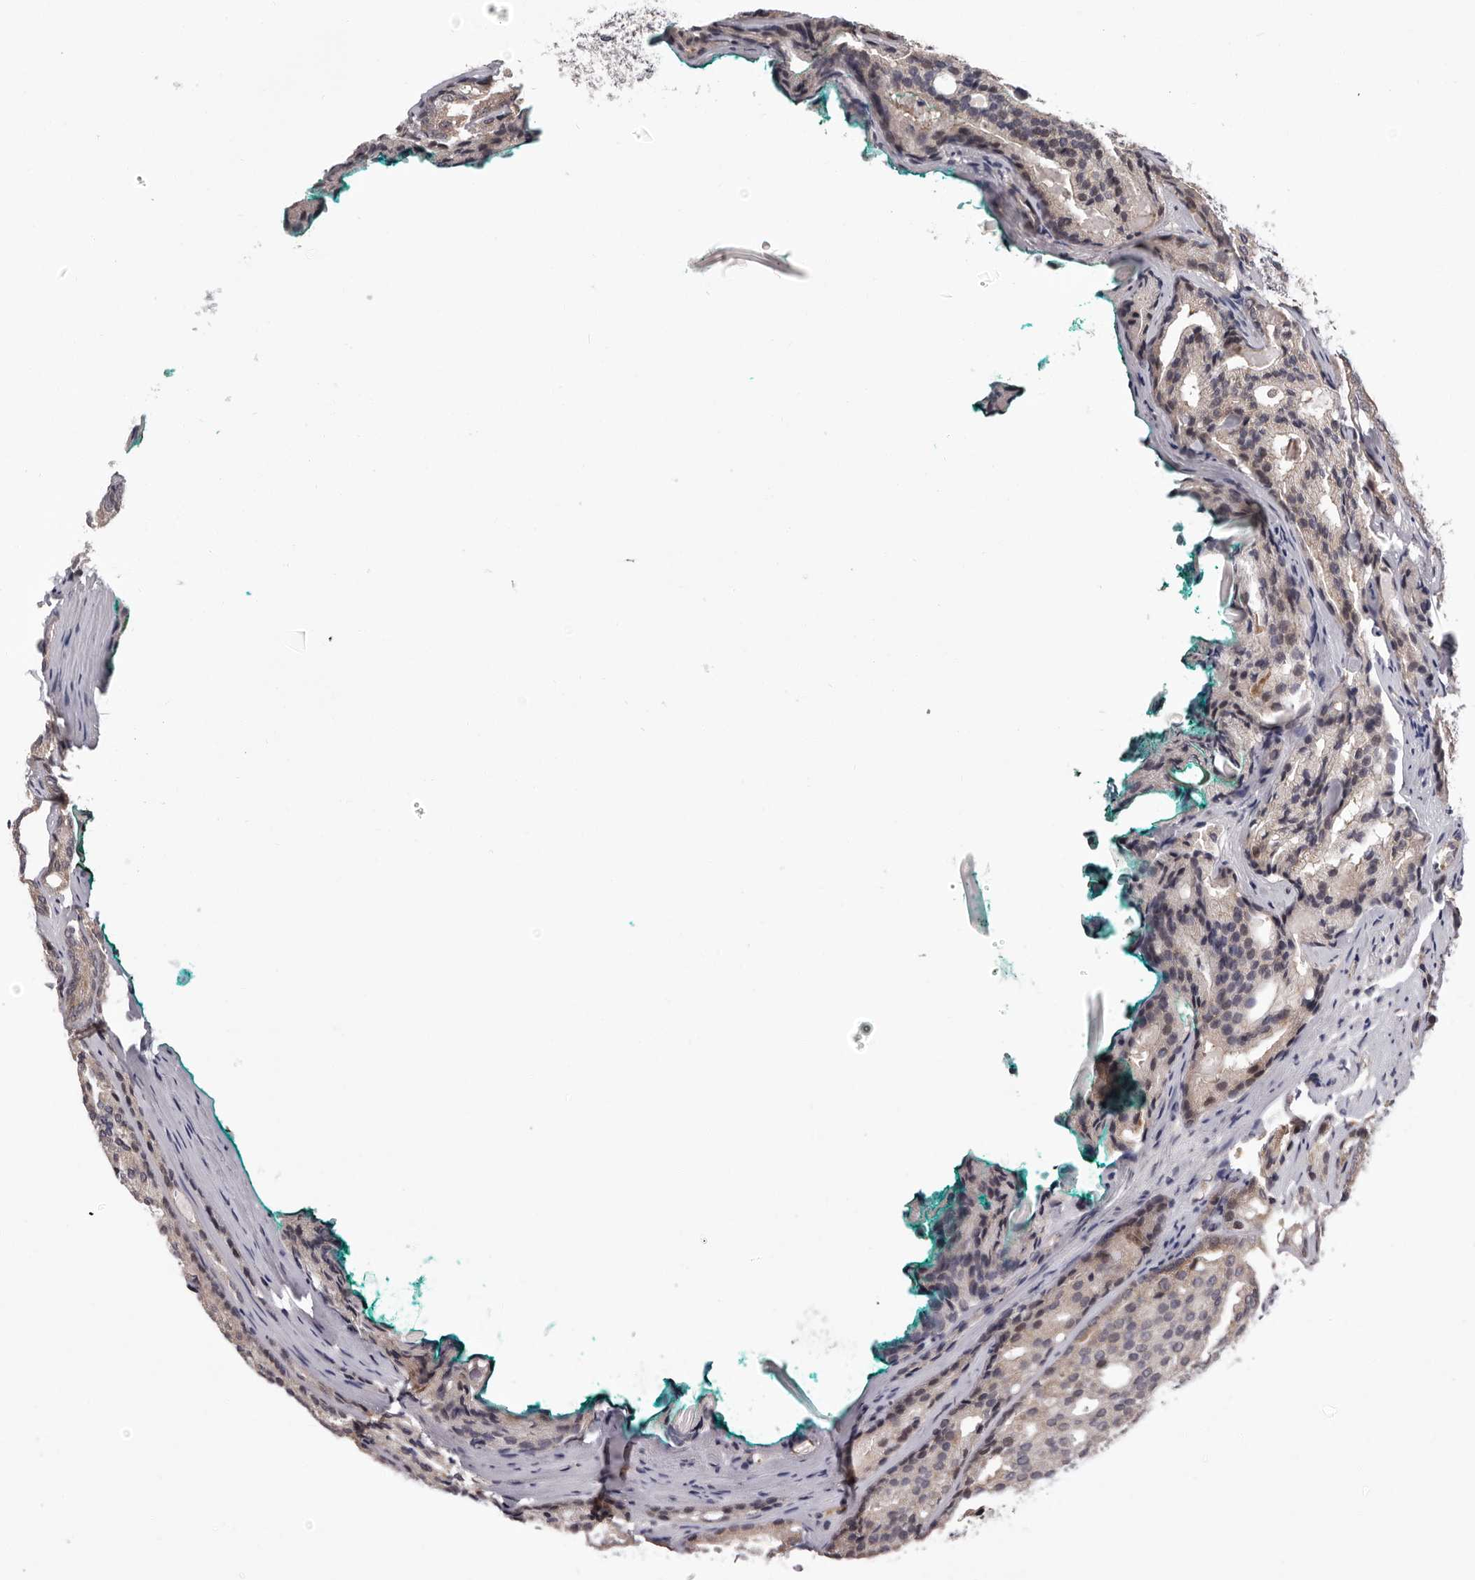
{"staining": {"intensity": "weak", "quantity": ">75%", "location": "cytoplasmic/membranous,nuclear"}, "tissue": "prostate cancer", "cell_type": "Tumor cells", "image_type": "cancer", "snomed": [{"axis": "morphology", "description": "Adenocarcinoma, High grade"}, {"axis": "topography", "description": "Prostate"}], "caption": "IHC micrograph of prostate cancer (adenocarcinoma (high-grade)) stained for a protein (brown), which shows low levels of weak cytoplasmic/membranous and nuclear expression in about >75% of tumor cells.", "gene": "MED8", "patient": {"sex": "male", "age": 64}}